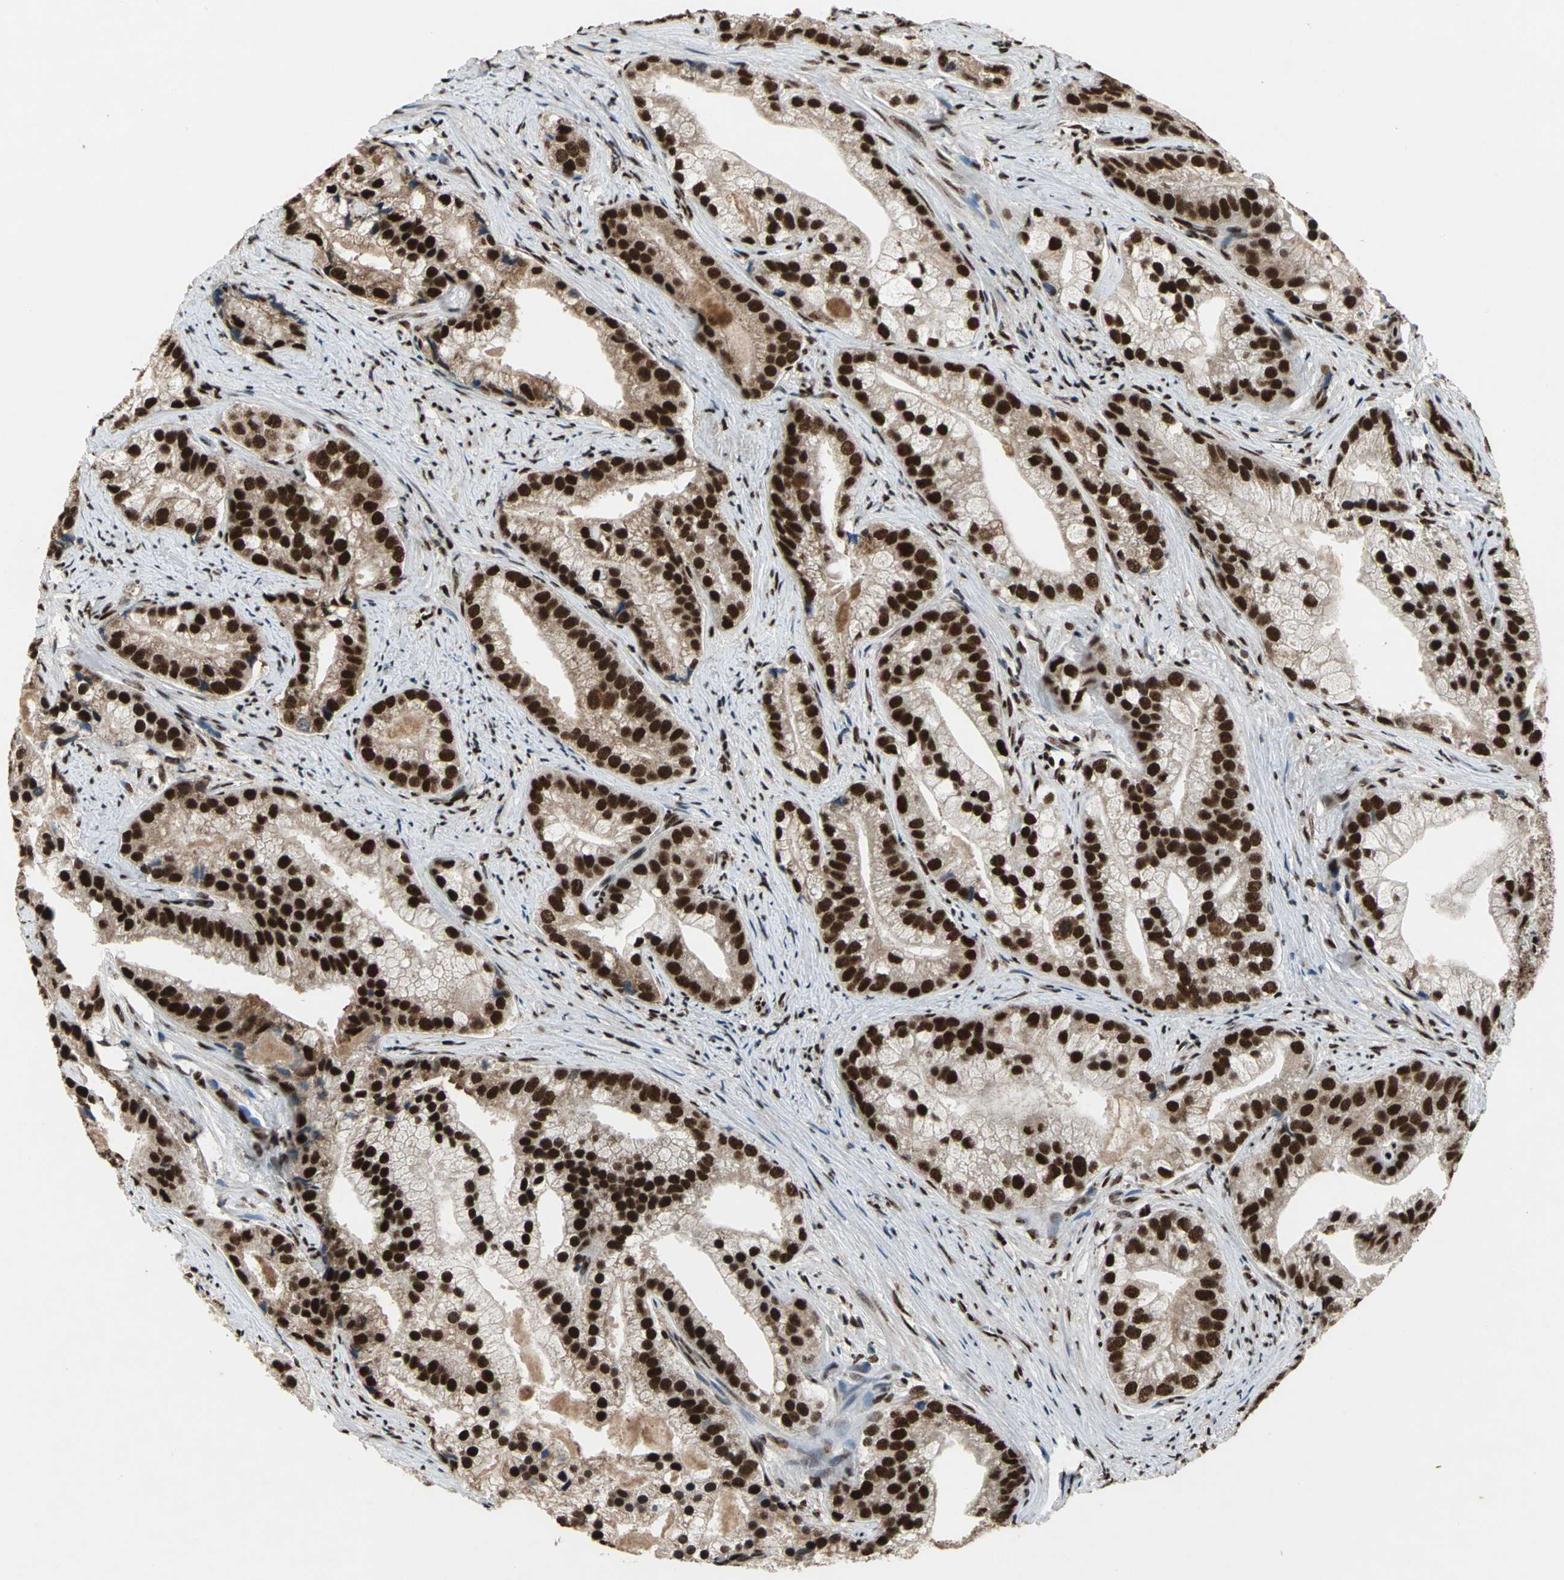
{"staining": {"intensity": "strong", "quantity": ">75%", "location": "nuclear"}, "tissue": "prostate cancer", "cell_type": "Tumor cells", "image_type": "cancer", "snomed": [{"axis": "morphology", "description": "Adenocarcinoma, Low grade"}, {"axis": "topography", "description": "Prostate"}], "caption": "A brown stain shows strong nuclear staining of a protein in low-grade adenocarcinoma (prostate) tumor cells.", "gene": "MTA2", "patient": {"sex": "male", "age": 71}}